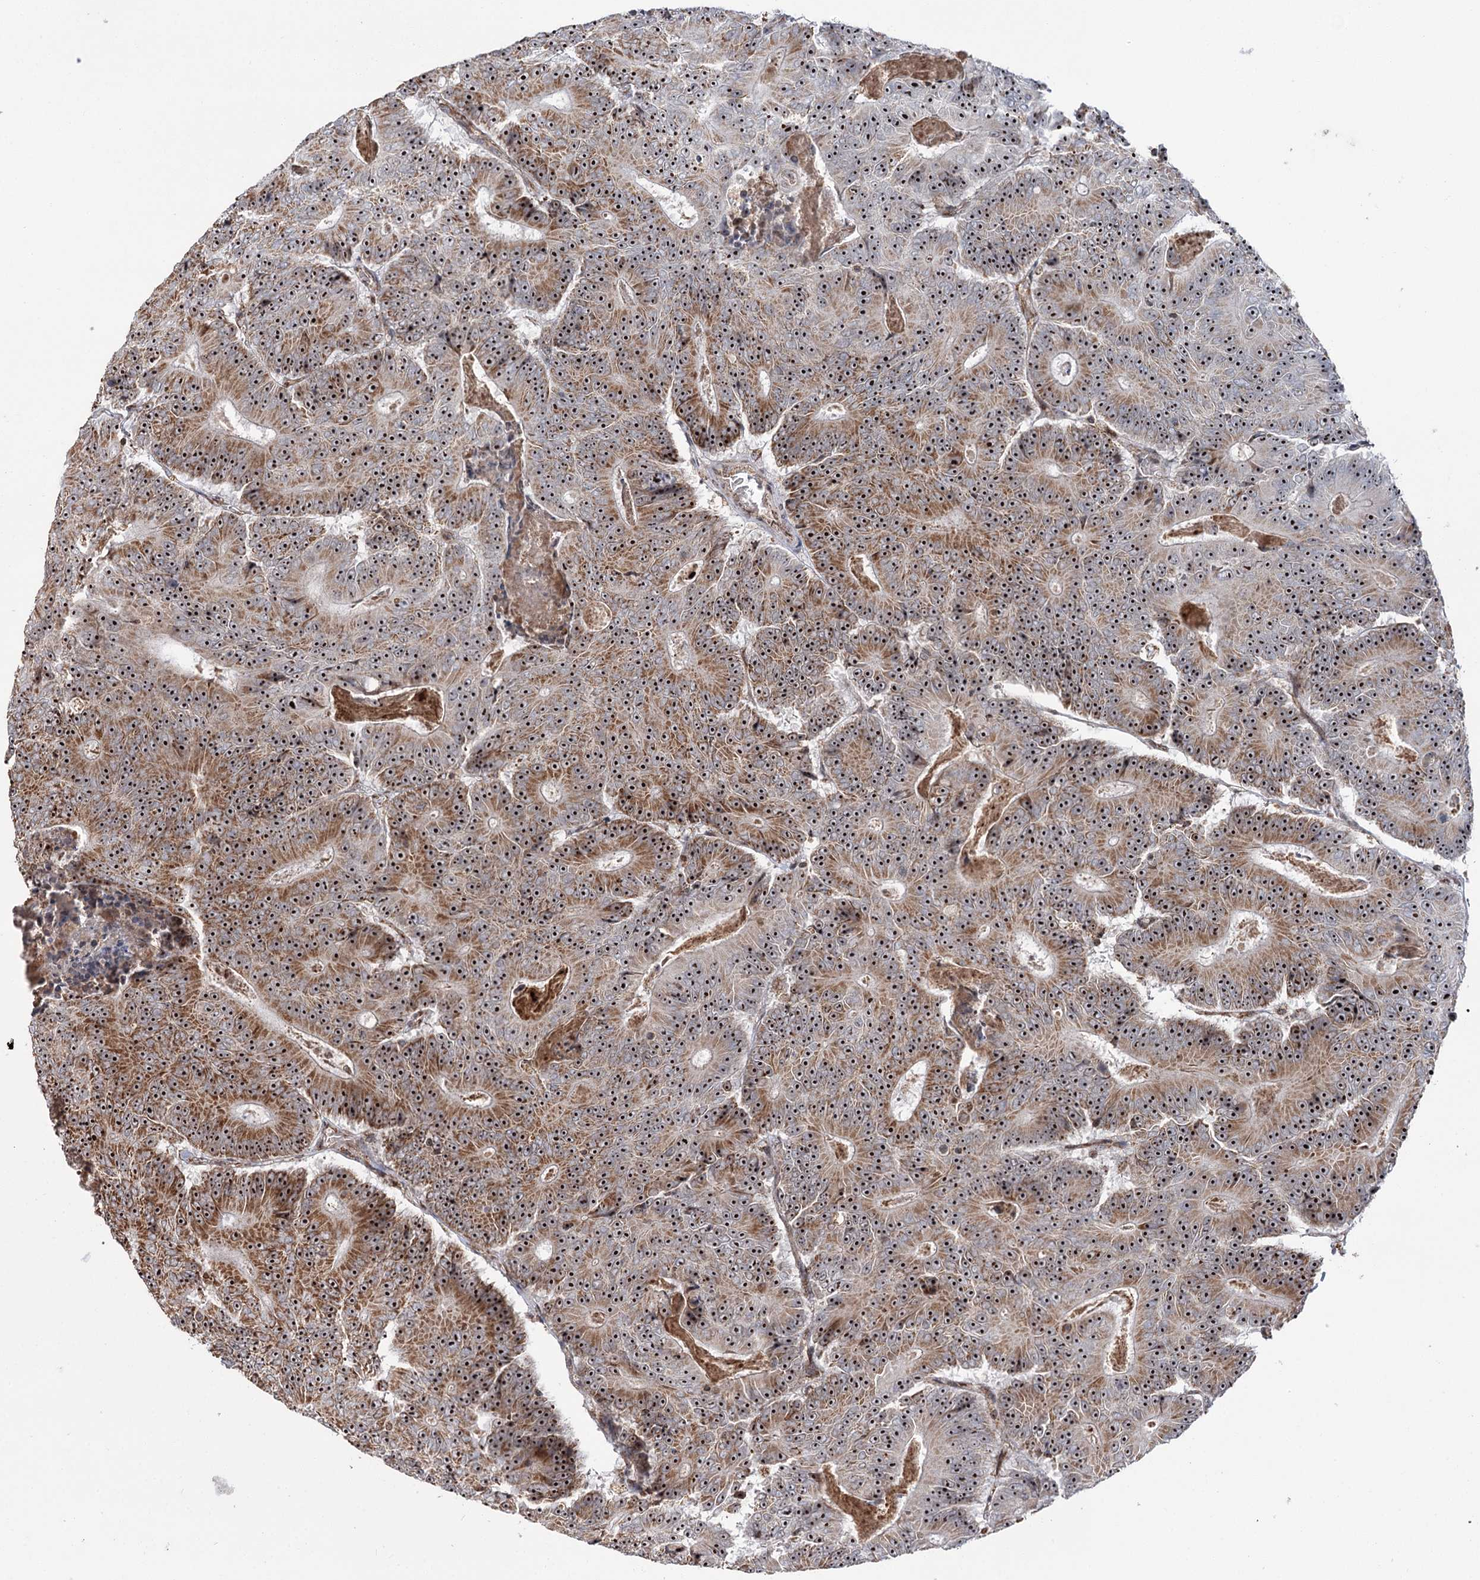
{"staining": {"intensity": "strong", "quantity": ">75%", "location": "cytoplasmic/membranous,nuclear"}, "tissue": "colorectal cancer", "cell_type": "Tumor cells", "image_type": "cancer", "snomed": [{"axis": "morphology", "description": "Adenocarcinoma, NOS"}, {"axis": "topography", "description": "Colon"}], "caption": "DAB (3,3'-diaminobenzidine) immunohistochemical staining of colorectal cancer reveals strong cytoplasmic/membranous and nuclear protein expression in approximately >75% of tumor cells.", "gene": "STEEP1", "patient": {"sex": "male", "age": 83}}